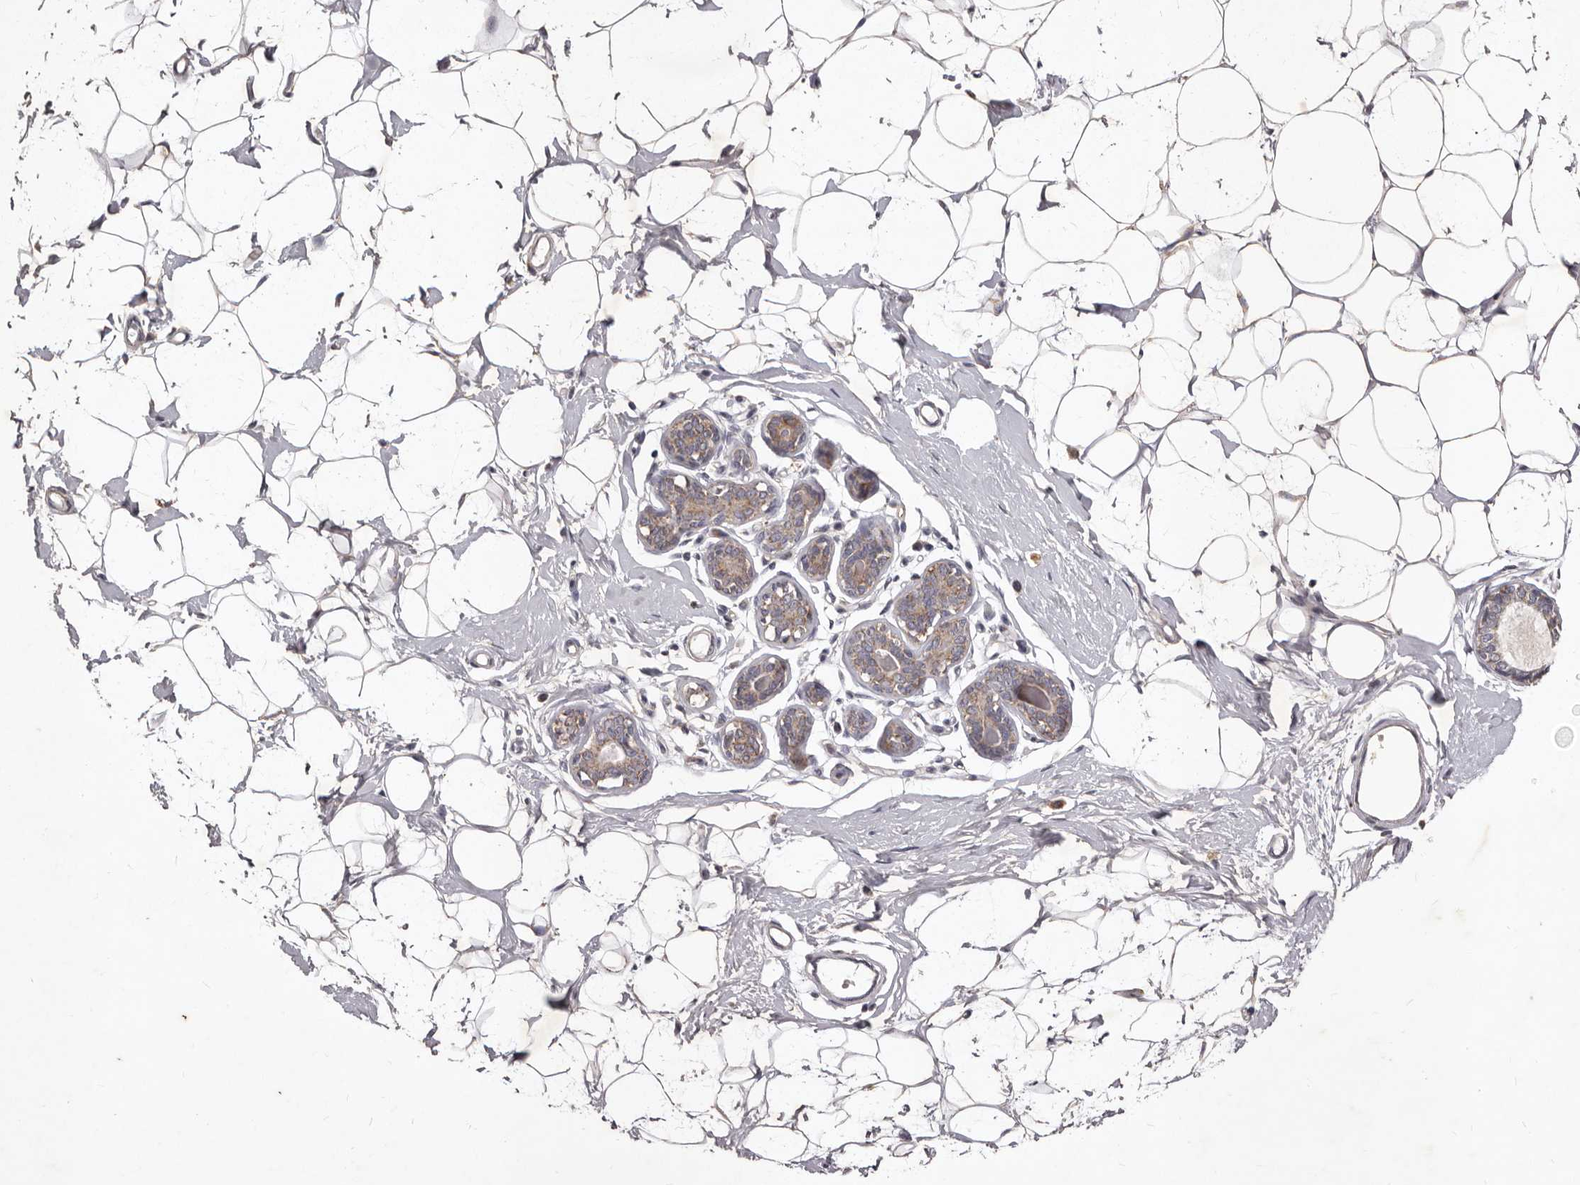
{"staining": {"intensity": "weak", "quantity": ">75%", "location": "cytoplasmic/membranous"}, "tissue": "adipose tissue", "cell_type": "Adipocytes", "image_type": "normal", "snomed": [{"axis": "morphology", "description": "Normal tissue, NOS"}, {"axis": "topography", "description": "Breast"}], "caption": "This histopathology image demonstrates immunohistochemistry staining of normal human adipose tissue, with low weak cytoplasmic/membranous expression in about >75% of adipocytes.", "gene": "CXCL14", "patient": {"sex": "female", "age": 23}}